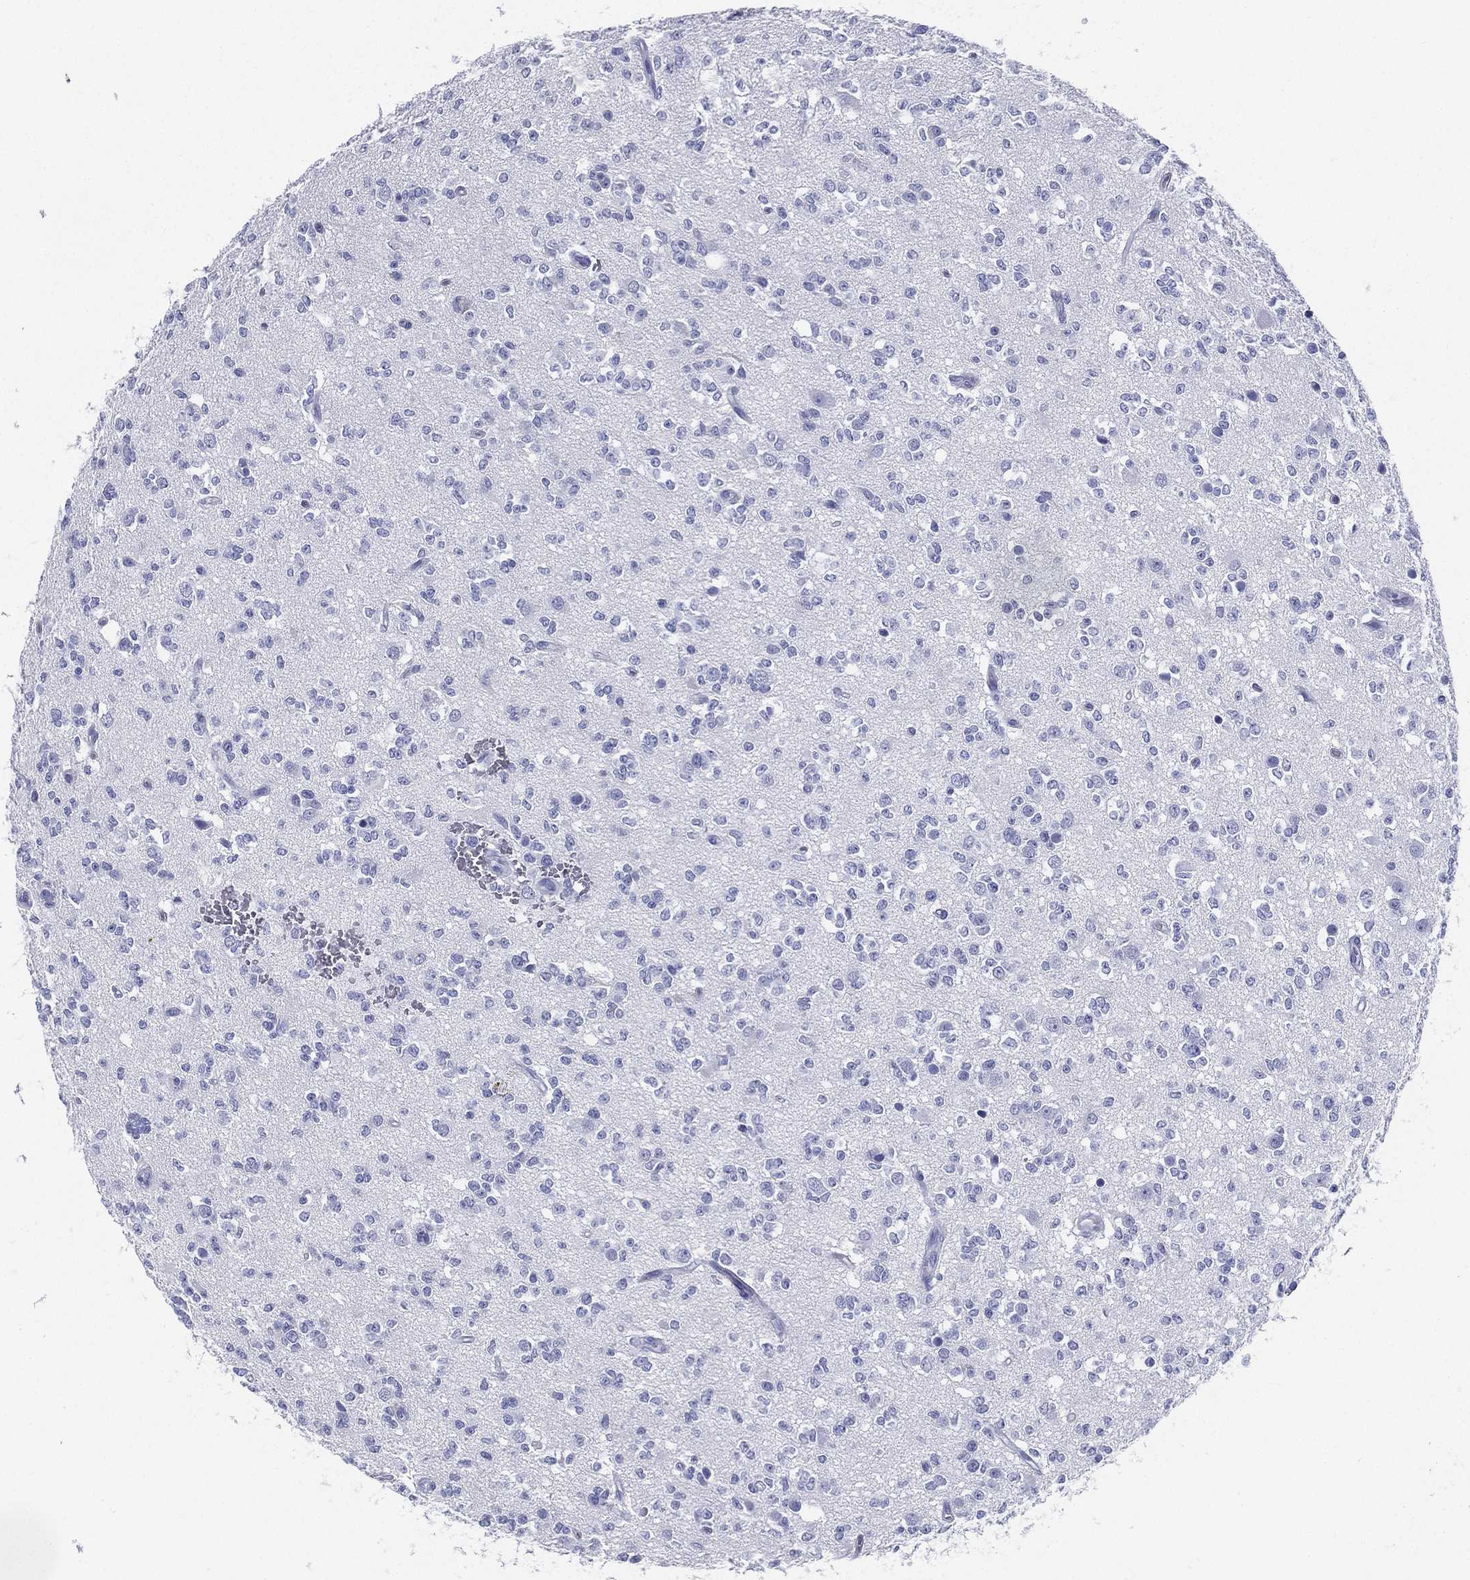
{"staining": {"intensity": "negative", "quantity": "none", "location": "none"}, "tissue": "glioma", "cell_type": "Tumor cells", "image_type": "cancer", "snomed": [{"axis": "morphology", "description": "Glioma, malignant, Low grade"}, {"axis": "topography", "description": "Brain"}], "caption": "An immunohistochemistry image of malignant glioma (low-grade) is shown. There is no staining in tumor cells of malignant glioma (low-grade).", "gene": "RSPH4A", "patient": {"sex": "female", "age": 45}}